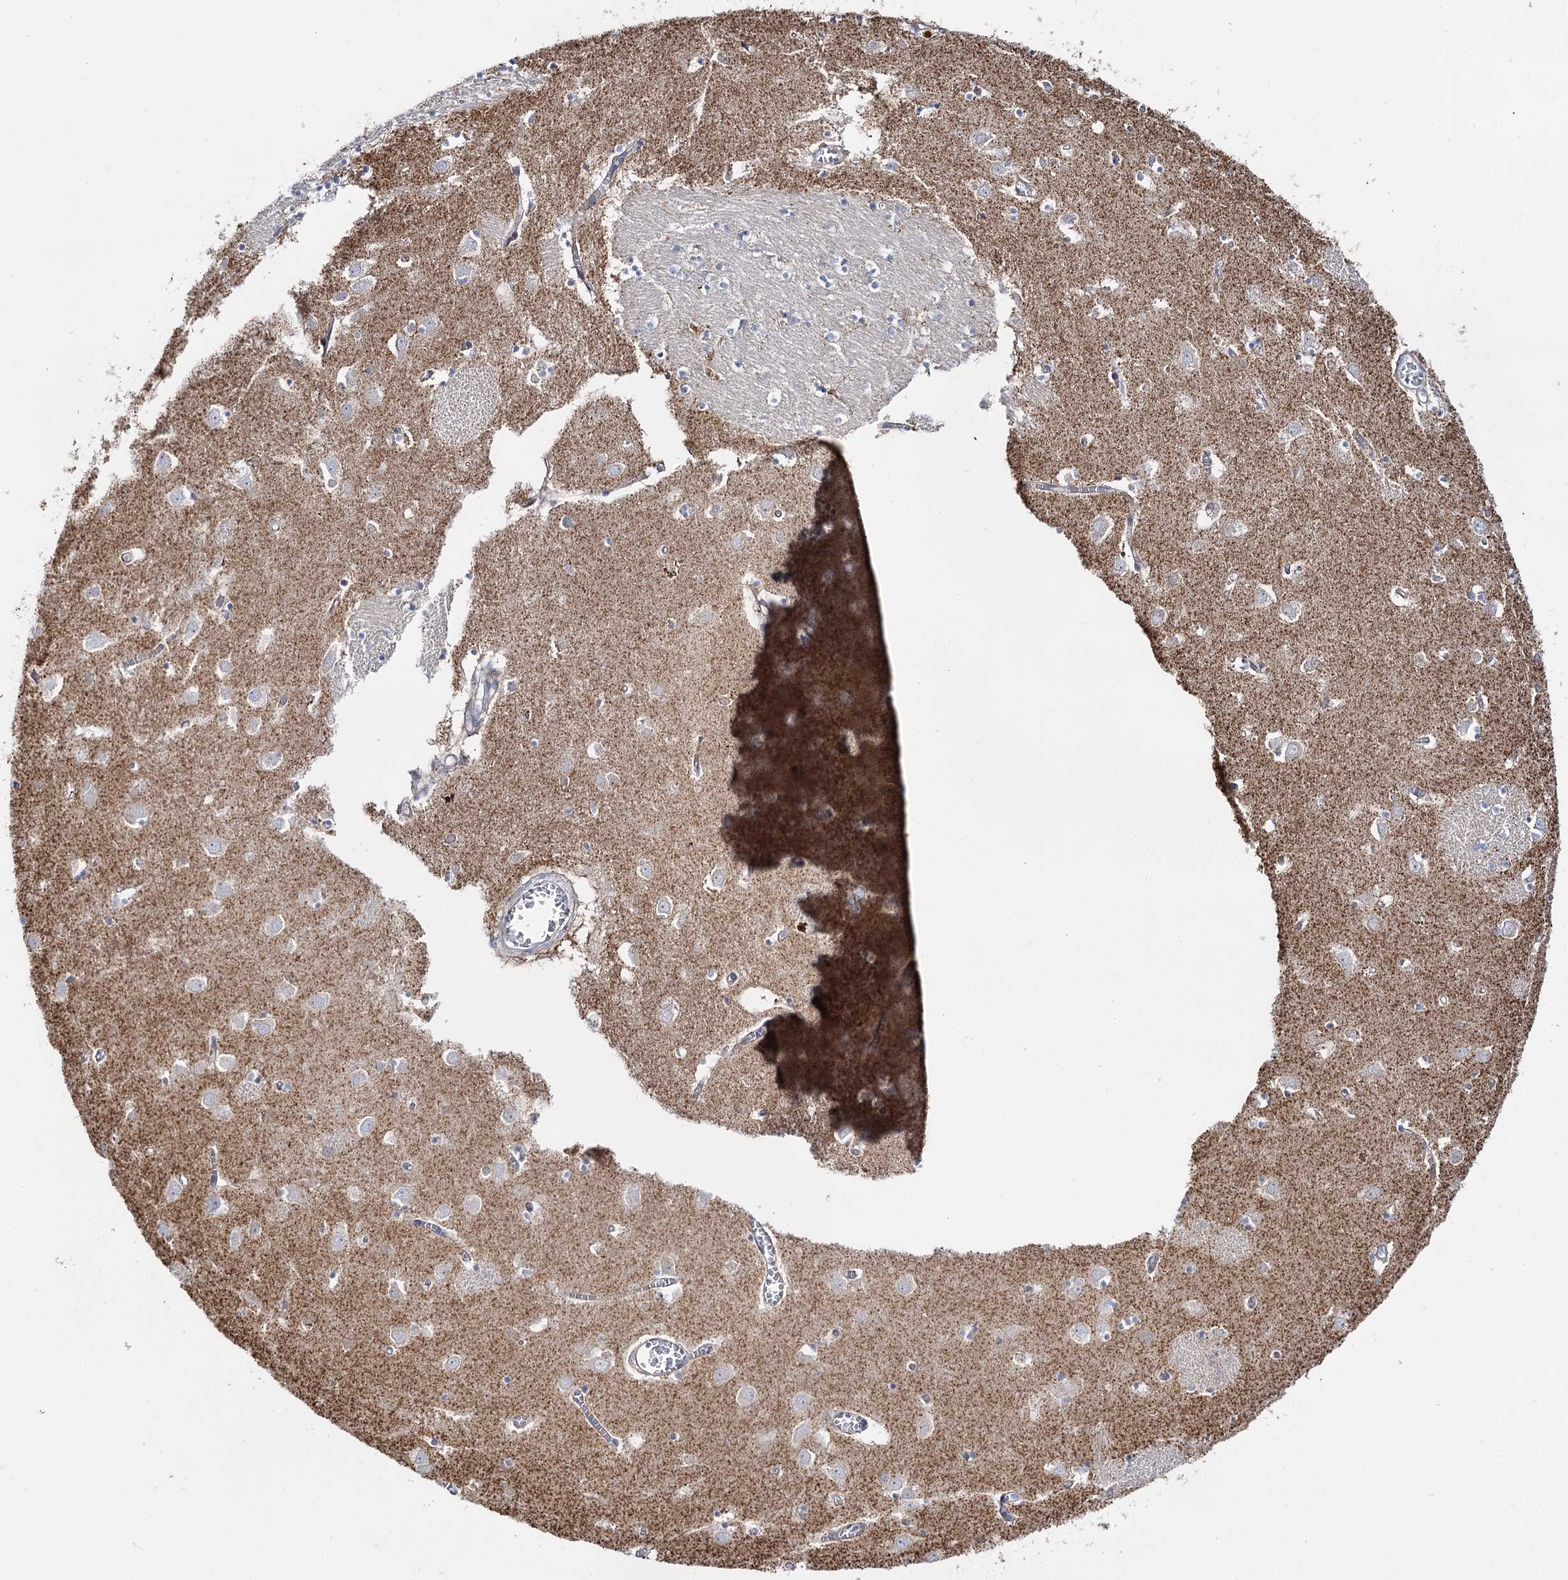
{"staining": {"intensity": "negative", "quantity": "none", "location": "none"}, "tissue": "caudate", "cell_type": "Glial cells", "image_type": "normal", "snomed": [{"axis": "morphology", "description": "Normal tissue, NOS"}, {"axis": "topography", "description": "Lateral ventricle wall"}], "caption": "High power microscopy image of an immunohistochemistry photomicrograph of unremarkable caudate, revealing no significant positivity in glial cells.", "gene": "SUOX", "patient": {"sex": "male", "age": 70}}